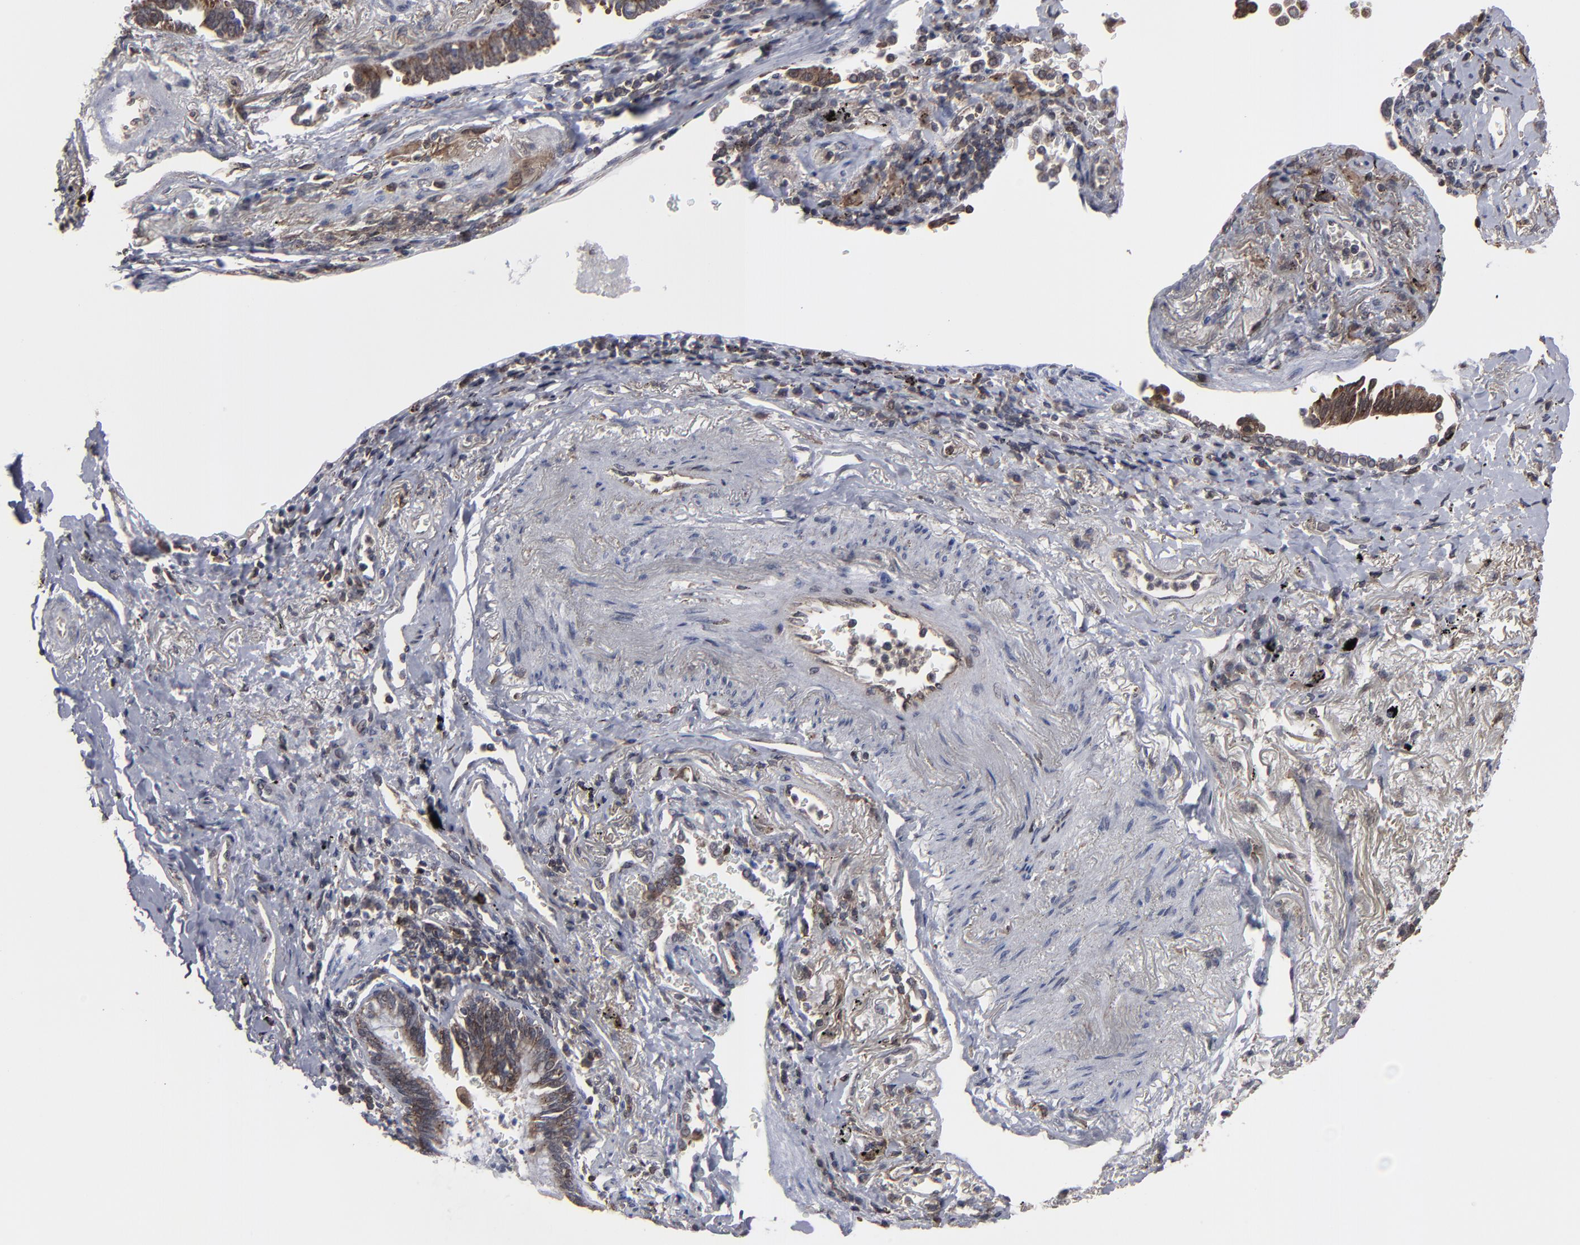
{"staining": {"intensity": "moderate", "quantity": "25%-75%", "location": "cytoplasmic/membranous"}, "tissue": "lung cancer", "cell_type": "Tumor cells", "image_type": "cancer", "snomed": [{"axis": "morphology", "description": "Adenocarcinoma, NOS"}, {"axis": "topography", "description": "Lung"}], "caption": "Adenocarcinoma (lung) stained for a protein (brown) displays moderate cytoplasmic/membranous positive staining in about 25%-75% of tumor cells.", "gene": "KIAA2026", "patient": {"sex": "female", "age": 64}}